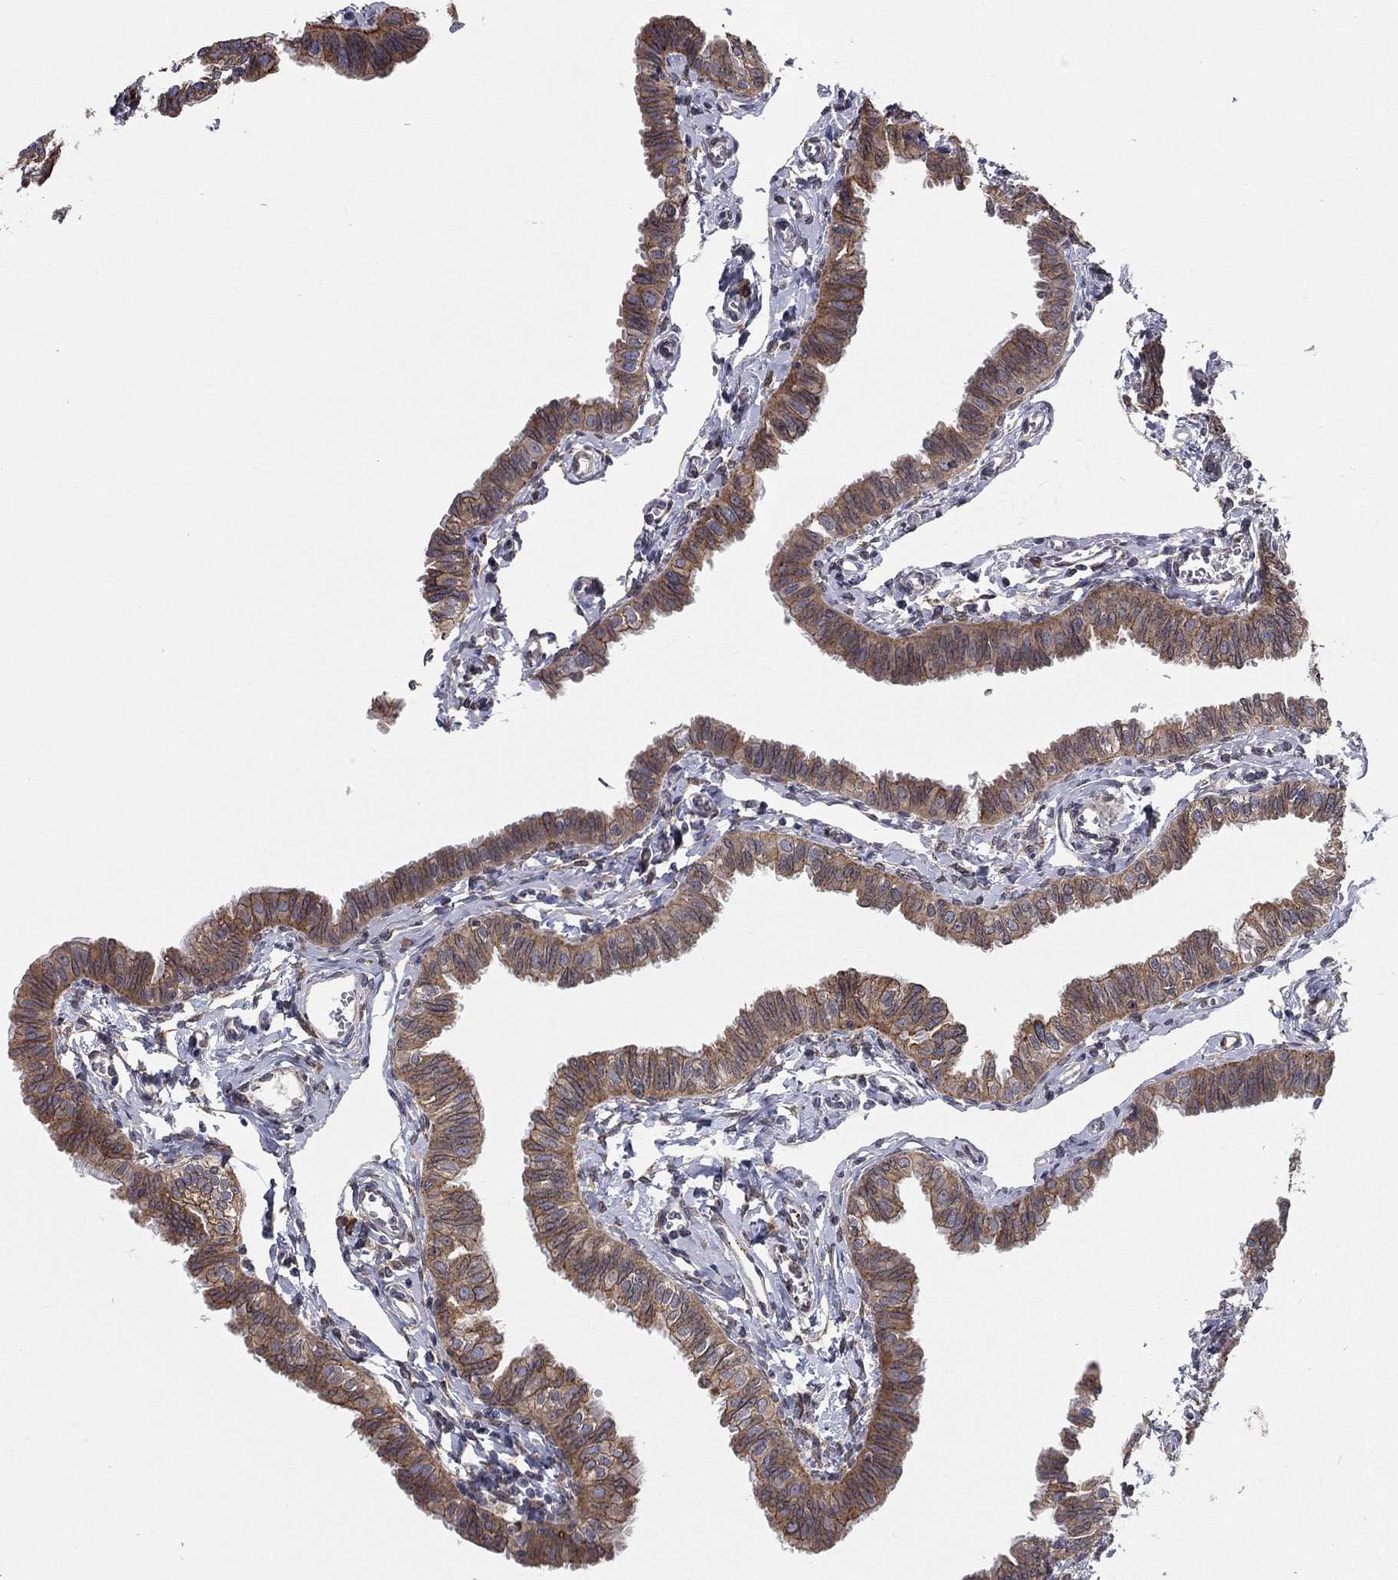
{"staining": {"intensity": "strong", "quantity": ">75%", "location": "cytoplasmic/membranous"}, "tissue": "fallopian tube", "cell_type": "Glandular cells", "image_type": "normal", "snomed": [{"axis": "morphology", "description": "Normal tissue, NOS"}, {"axis": "topography", "description": "Fallopian tube"}], "caption": "Human fallopian tube stained with a brown dye demonstrates strong cytoplasmic/membranous positive positivity in about >75% of glandular cells.", "gene": "YIF1A", "patient": {"sex": "female", "age": 54}}